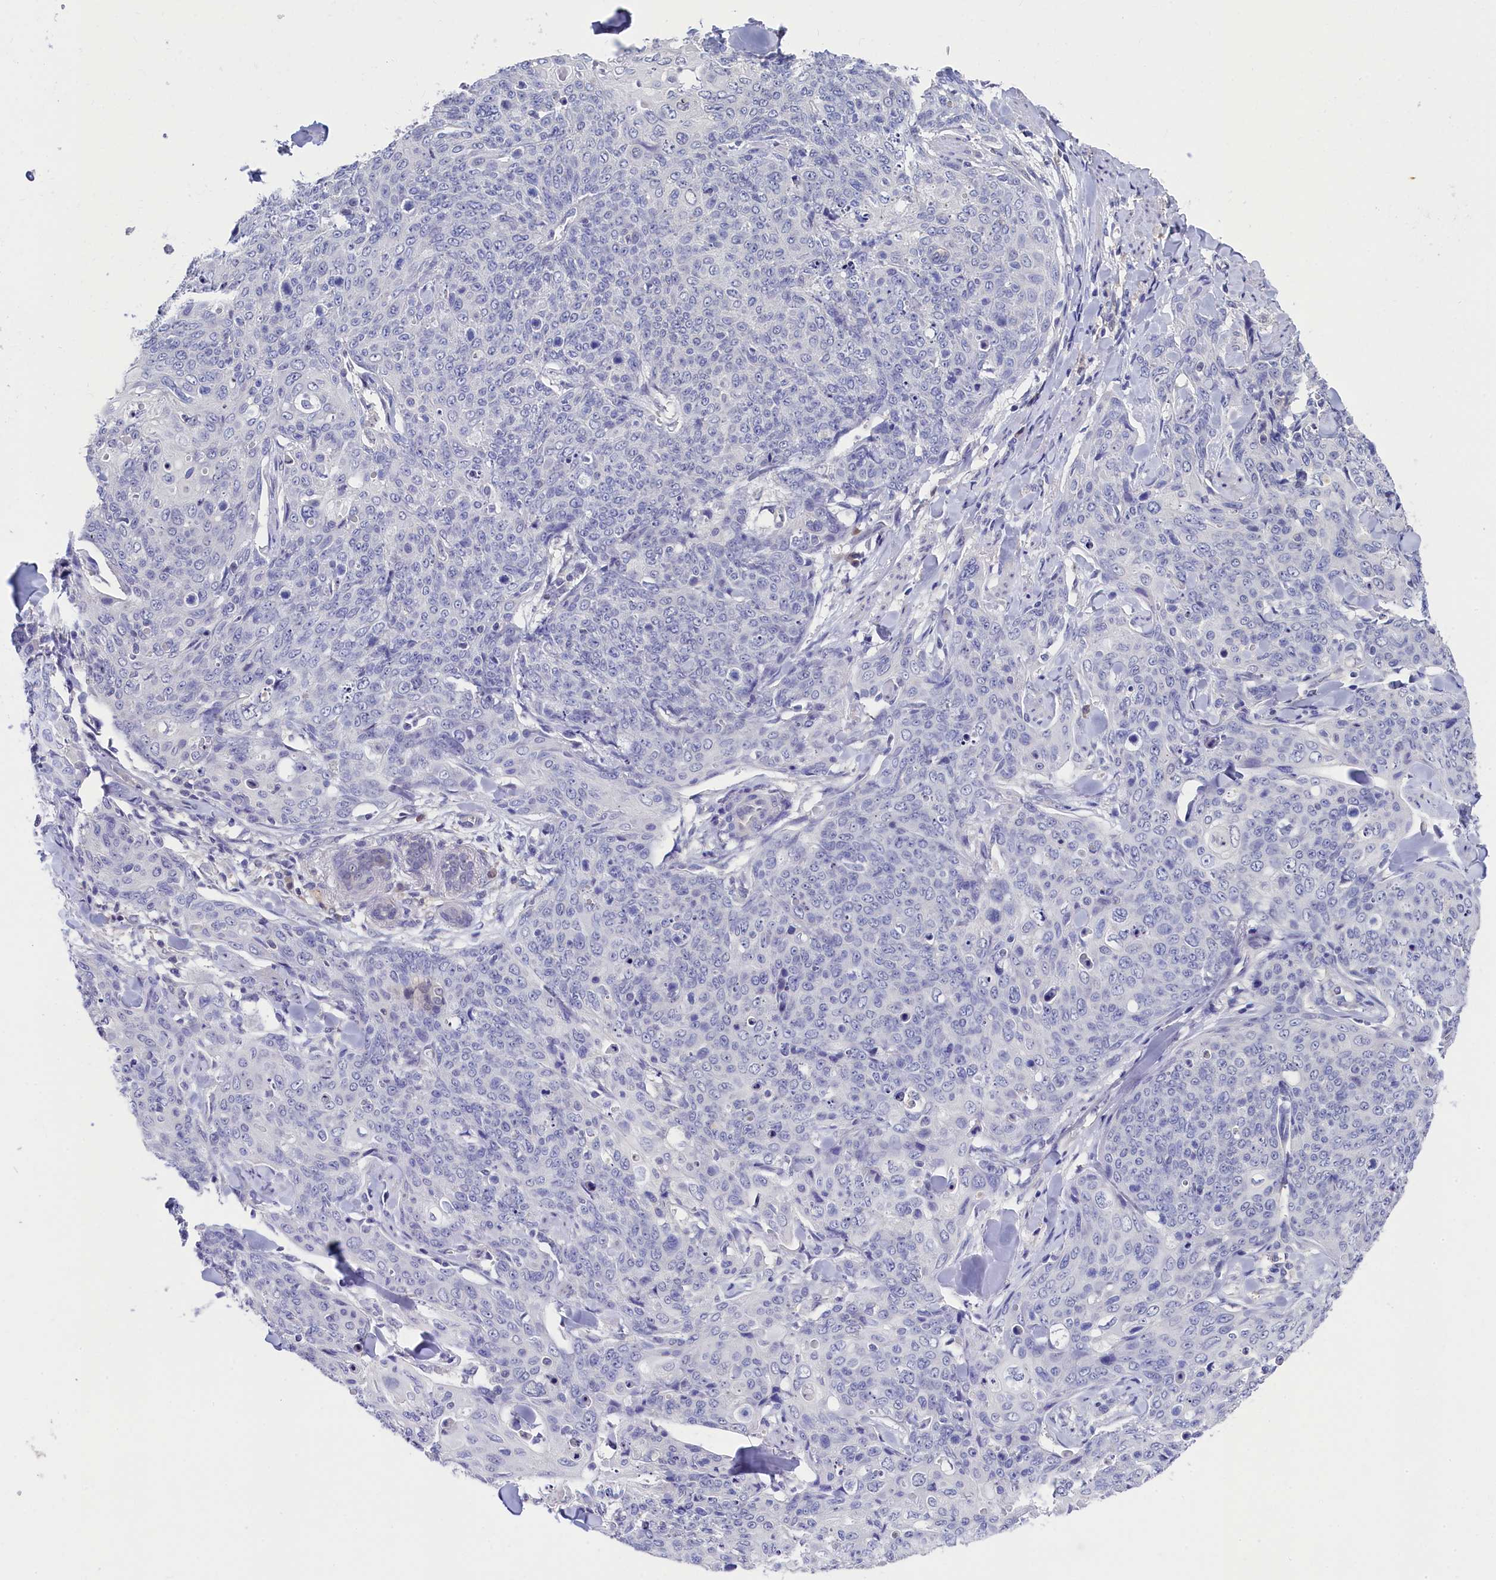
{"staining": {"intensity": "negative", "quantity": "none", "location": "none"}, "tissue": "skin cancer", "cell_type": "Tumor cells", "image_type": "cancer", "snomed": [{"axis": "morphology", "description": "Squamous cell carcinoma, NOS"}, {"axis": "topography", "description": "Skin"}, {"axis": "topography", "description": "Vulva"}], "caption": "The immunohistochemistry image has no significant positivity in tumor cells of skin cancer tissue.", "gene": "C11orf54", "patient": {"sex": "female", "age": 85}}